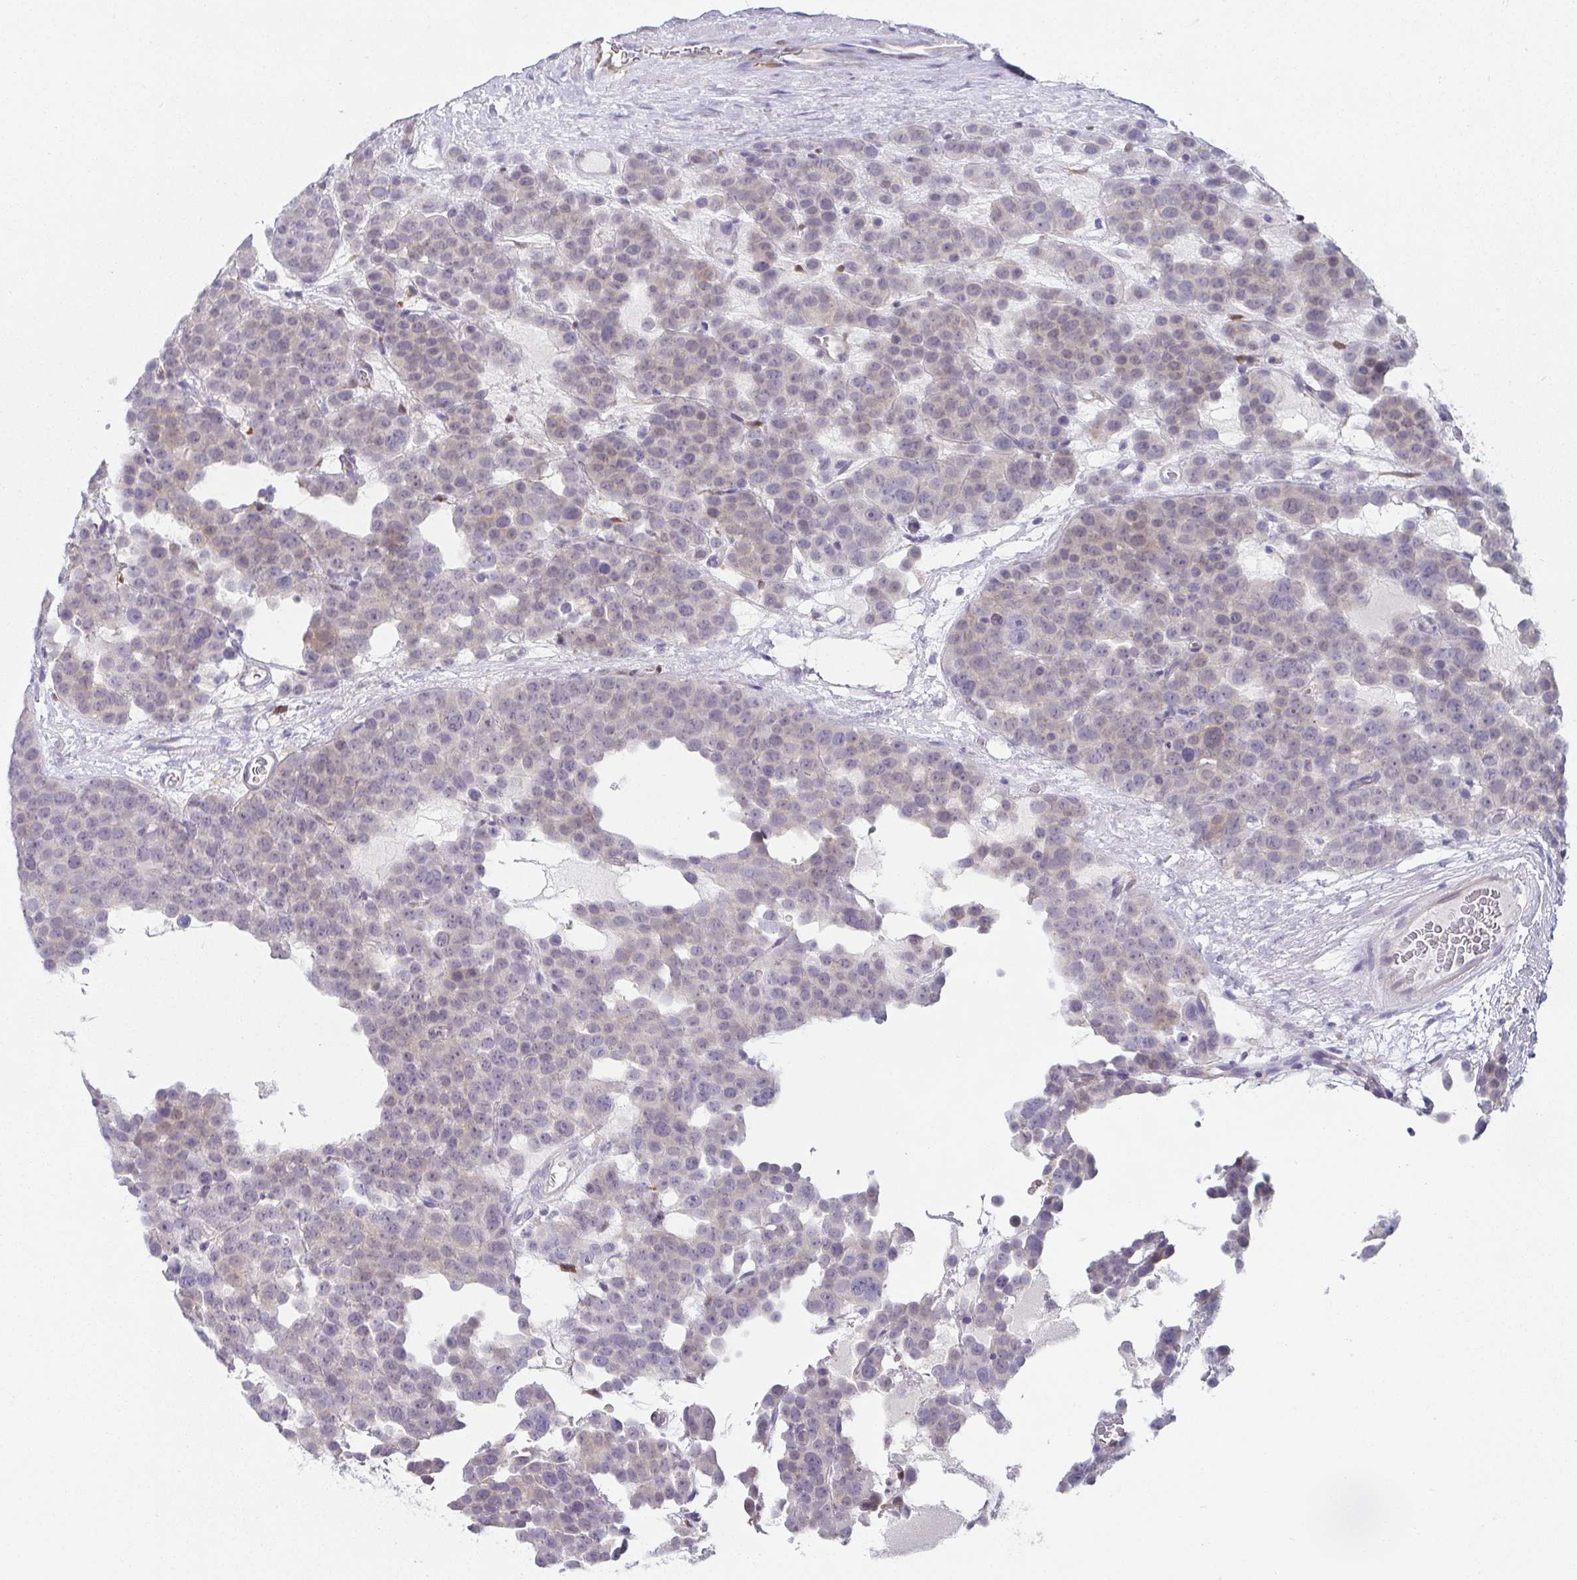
{"staining": {"intensity": "negative", "quantity": "none", "location": "none"}, "tissue": "testis cancer", "cell_type": "Tumor cells", "image_type": "cancer", "snomed": [{"axis": "morphology", "description": "Seminoma, NOS"}, {"axis": "topography", "description": "Testis"}], "caption": "IHC of human seminoma (testis) demonstrates no staining in tumor cells.", "gene": "RBP1", "patient": {"sex": "male", "age": 71}}